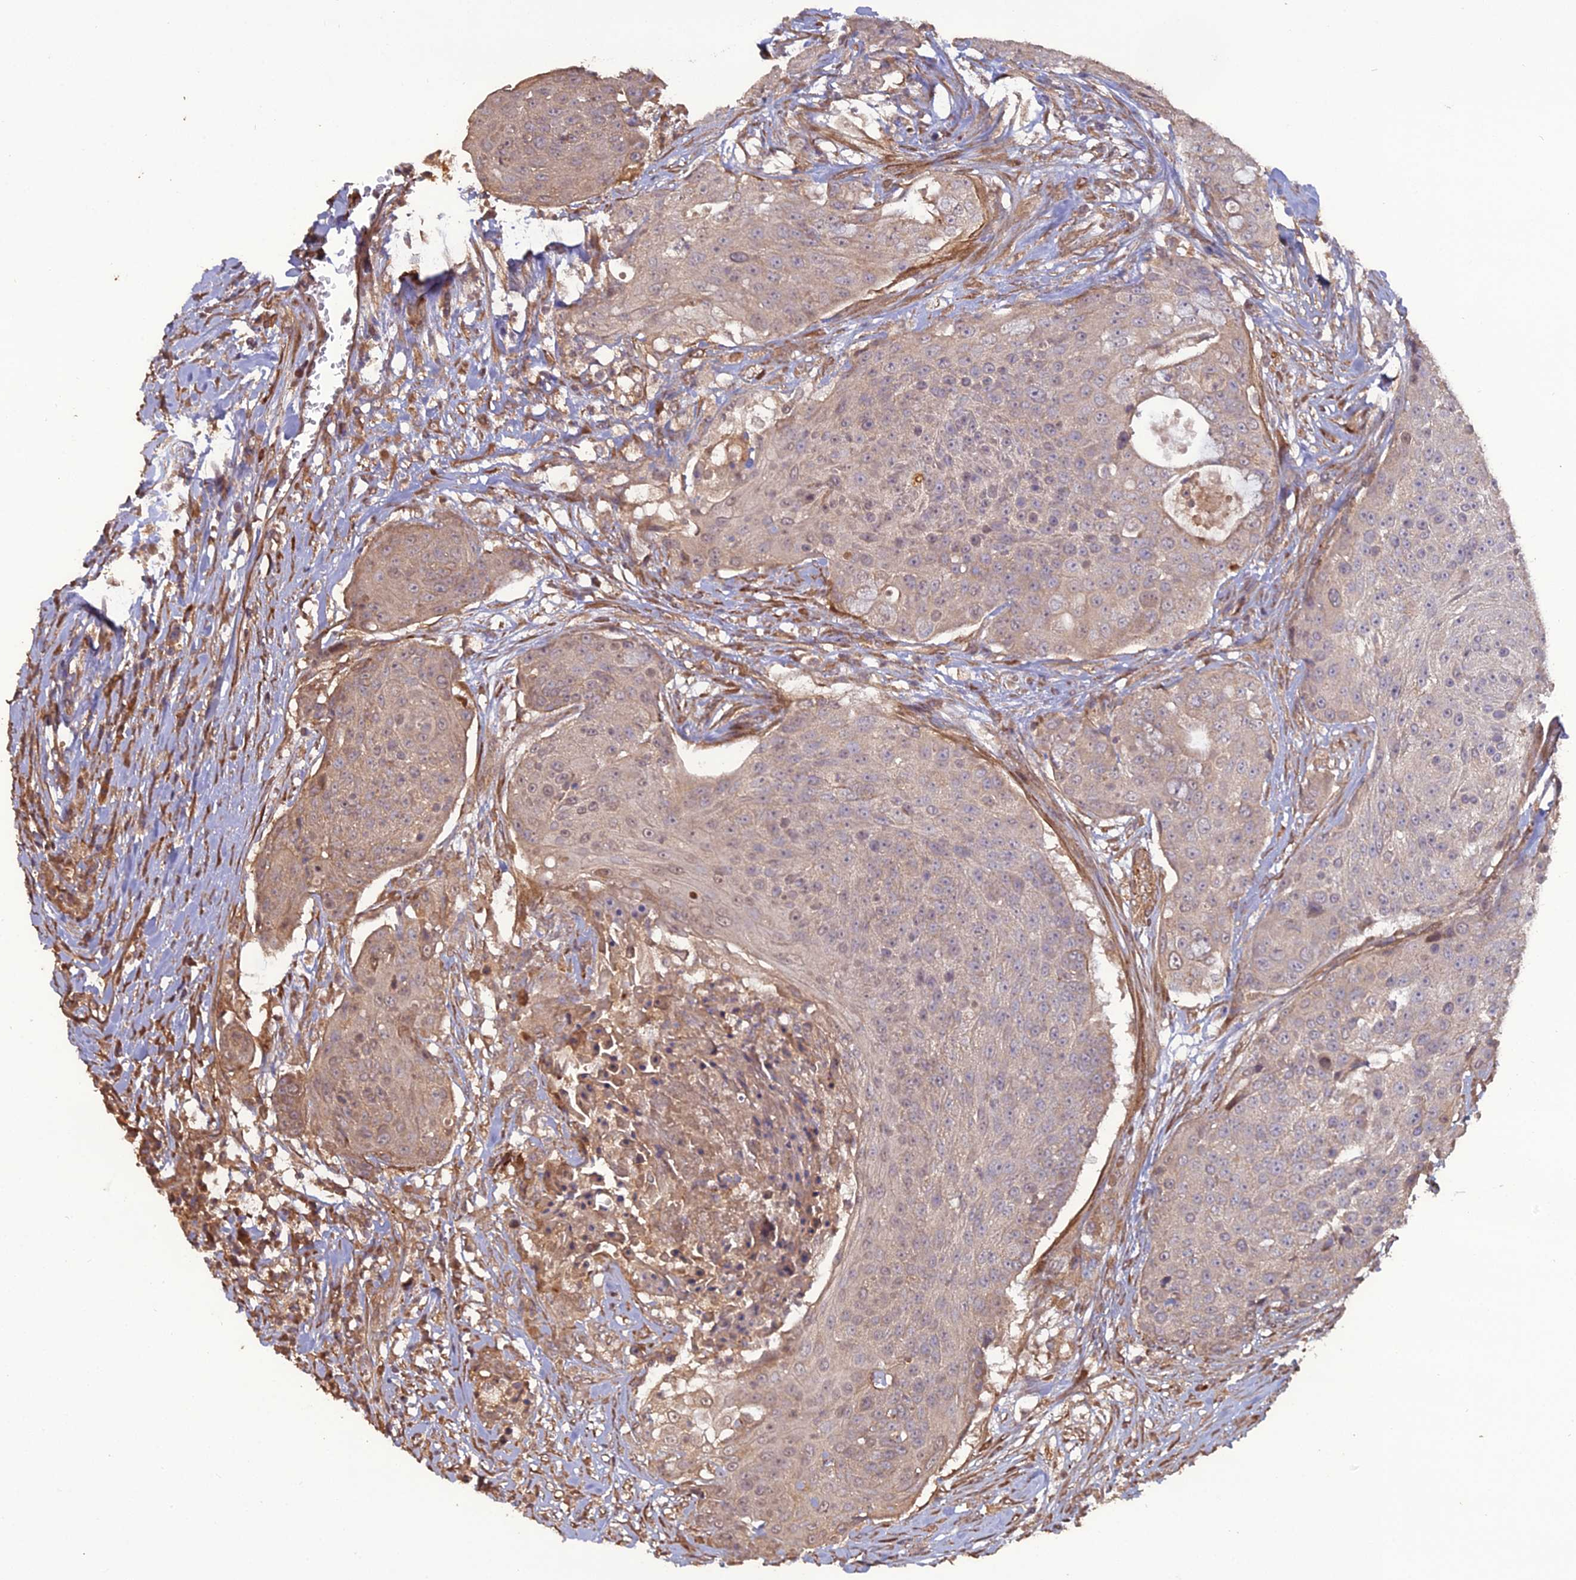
{"staining": {"intensity": "weak", "quantity": "25%-75%", "location": "cytoplasmic/membranous,nuclear"}, "tissue": "urothelial cancer", "cell_type": "Tumor cells", "image_type": "cancer", "snomed": [{"axis": "morphology", "description": "Urothelial carcinoma, High grade"}, {"axis": "topography", "description": "Urinary bladder"}], "caption": "High-magnification brightfield microscopy of urothelial cancer stained with DAB (3,3'-diaminobenzidine) (brown) and counterstained with hematoxylin (blue). tumor cells exhibit weak cytoplasmic/membranous and nuclear expression is identified in about25%-75% of cells.", "gene": "ATP6V0A2", "patient": {"sex": "female", "age": 63}}